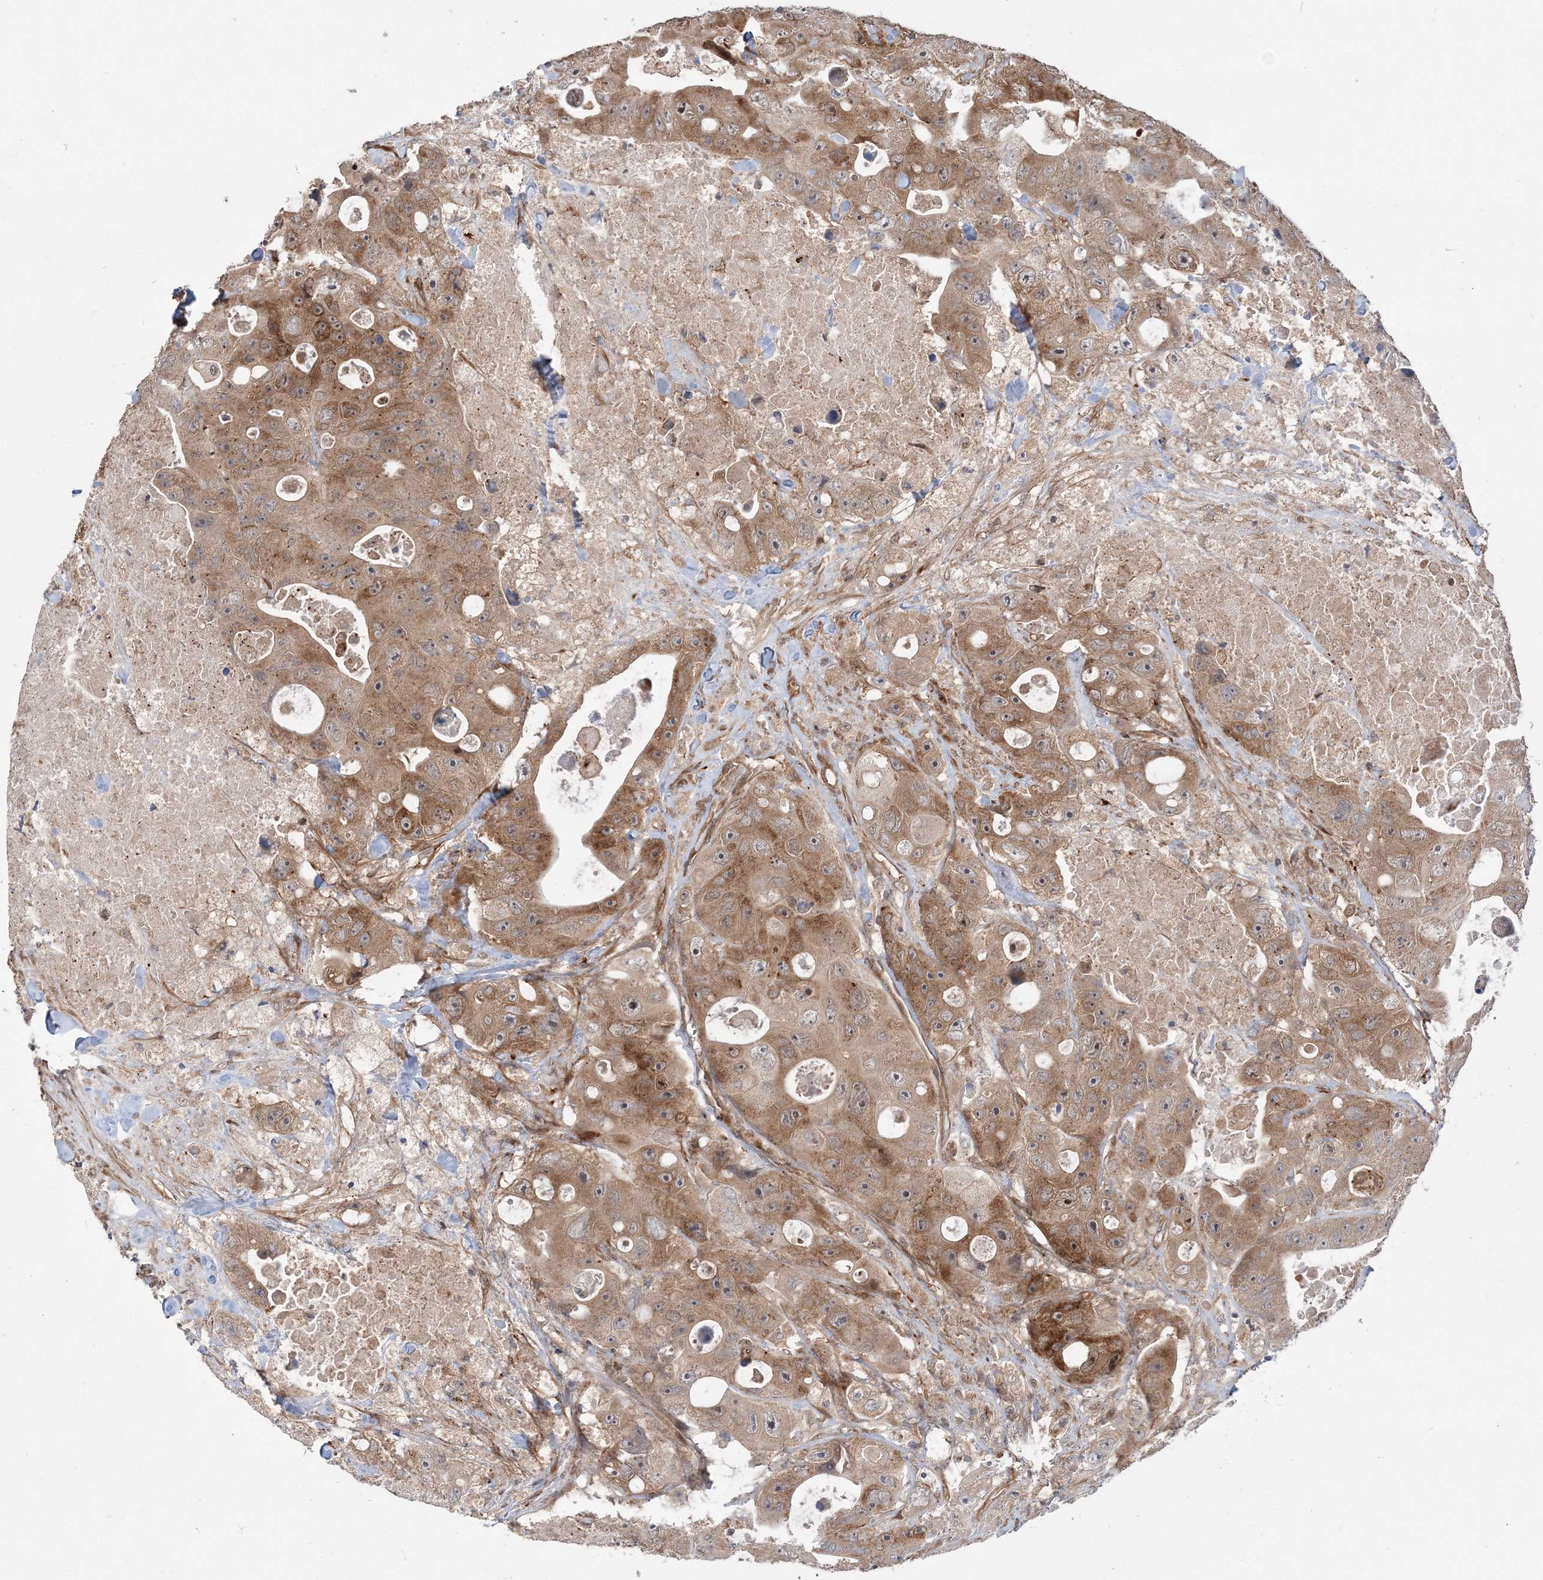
{"staining": {"intensity": "moderate", "quantity": ">75%", "location": "cytoplasmic/membranous"}, "tissue": "colorectal cancer", "cell_type": "Tumor cells", "image_type": "cancer", "snomed": [{"axis": "morphology", "description": "Adenocarcinoma, NOS"}, {"axis": "topography", "description": "Colon"}], "caption": "Colorectal cancer (adenocarcinoma) tissue reveals moderate cytoplasmic/membranous expression in about >75% of tumor cells", "gene": "GEMIN5", "patient": {"sex": "female", "age": 46}}